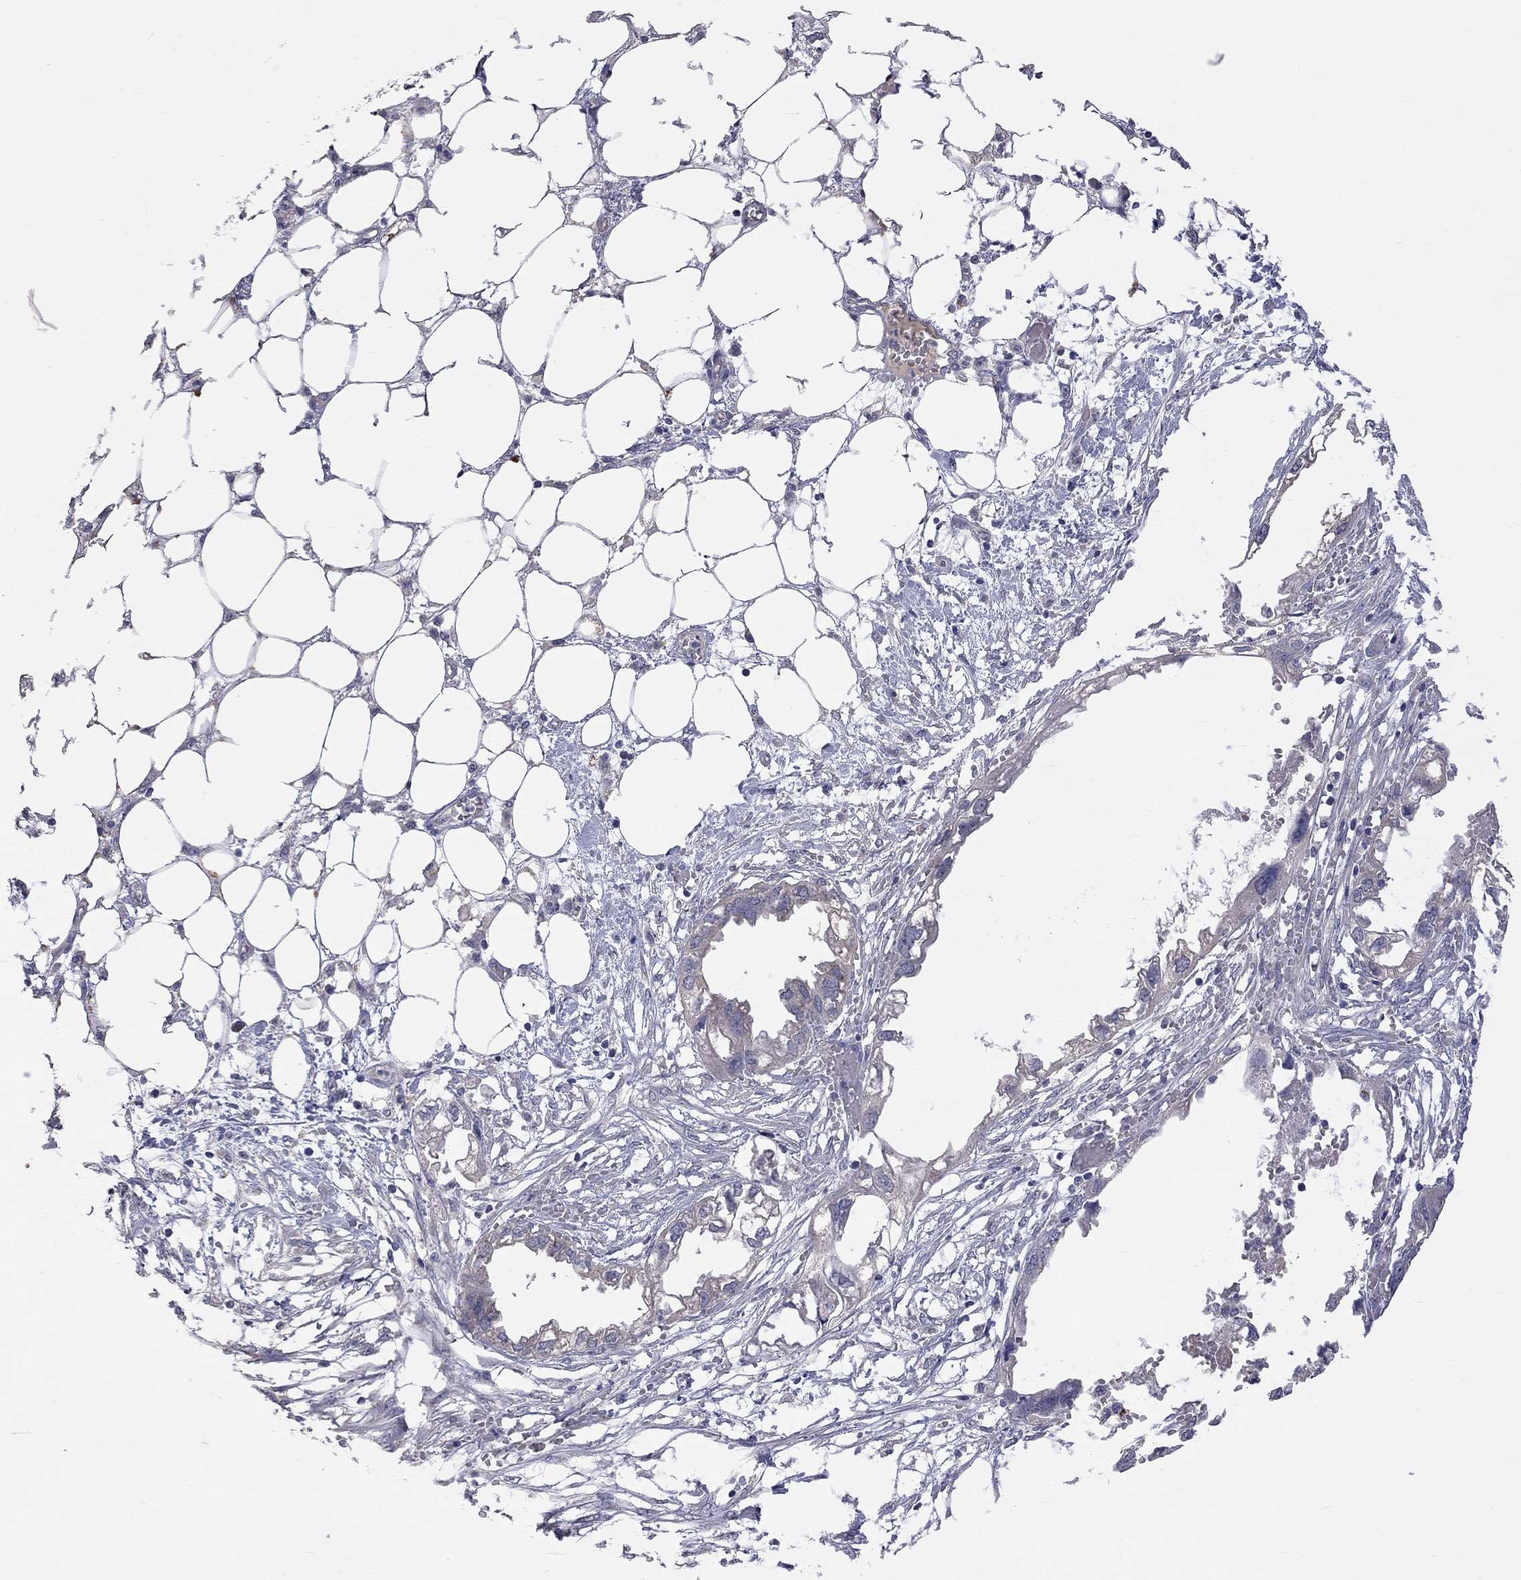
{"staining": {"intensity": "weak", "quantity": "25%-75%", "location": "cytoplasmic/membranous"}, "tissue": "endometrial cancer", "cell_type": "Tumor cells", "image_type": "cancer", "snomed": [{"axis": "morphology", "description": "Adenocarcinoma, NOS"}, {"axis": "morphology", "description": "Adenocarcinoma, metastatic, NOS"}, {"axis": "topography", "description": "Adipose tissue"}, {"axis": "topography", "description": "Endometrium"}], "caption": "The image demonstrates immunohistochemical staining of endometrial metastatic adenocarcinoma. There is weak cytoplasmic/membranous positivity is present in approximately 25%-75% of tumor cells. The staining was performed using DAB (3,3'-diaminobenzidine), with brown indicating positive protein expression. Nuclei are stained blue with hematoxylin.", "gene": "HTR6", "patient": {"sex": "female", "age": 67}}